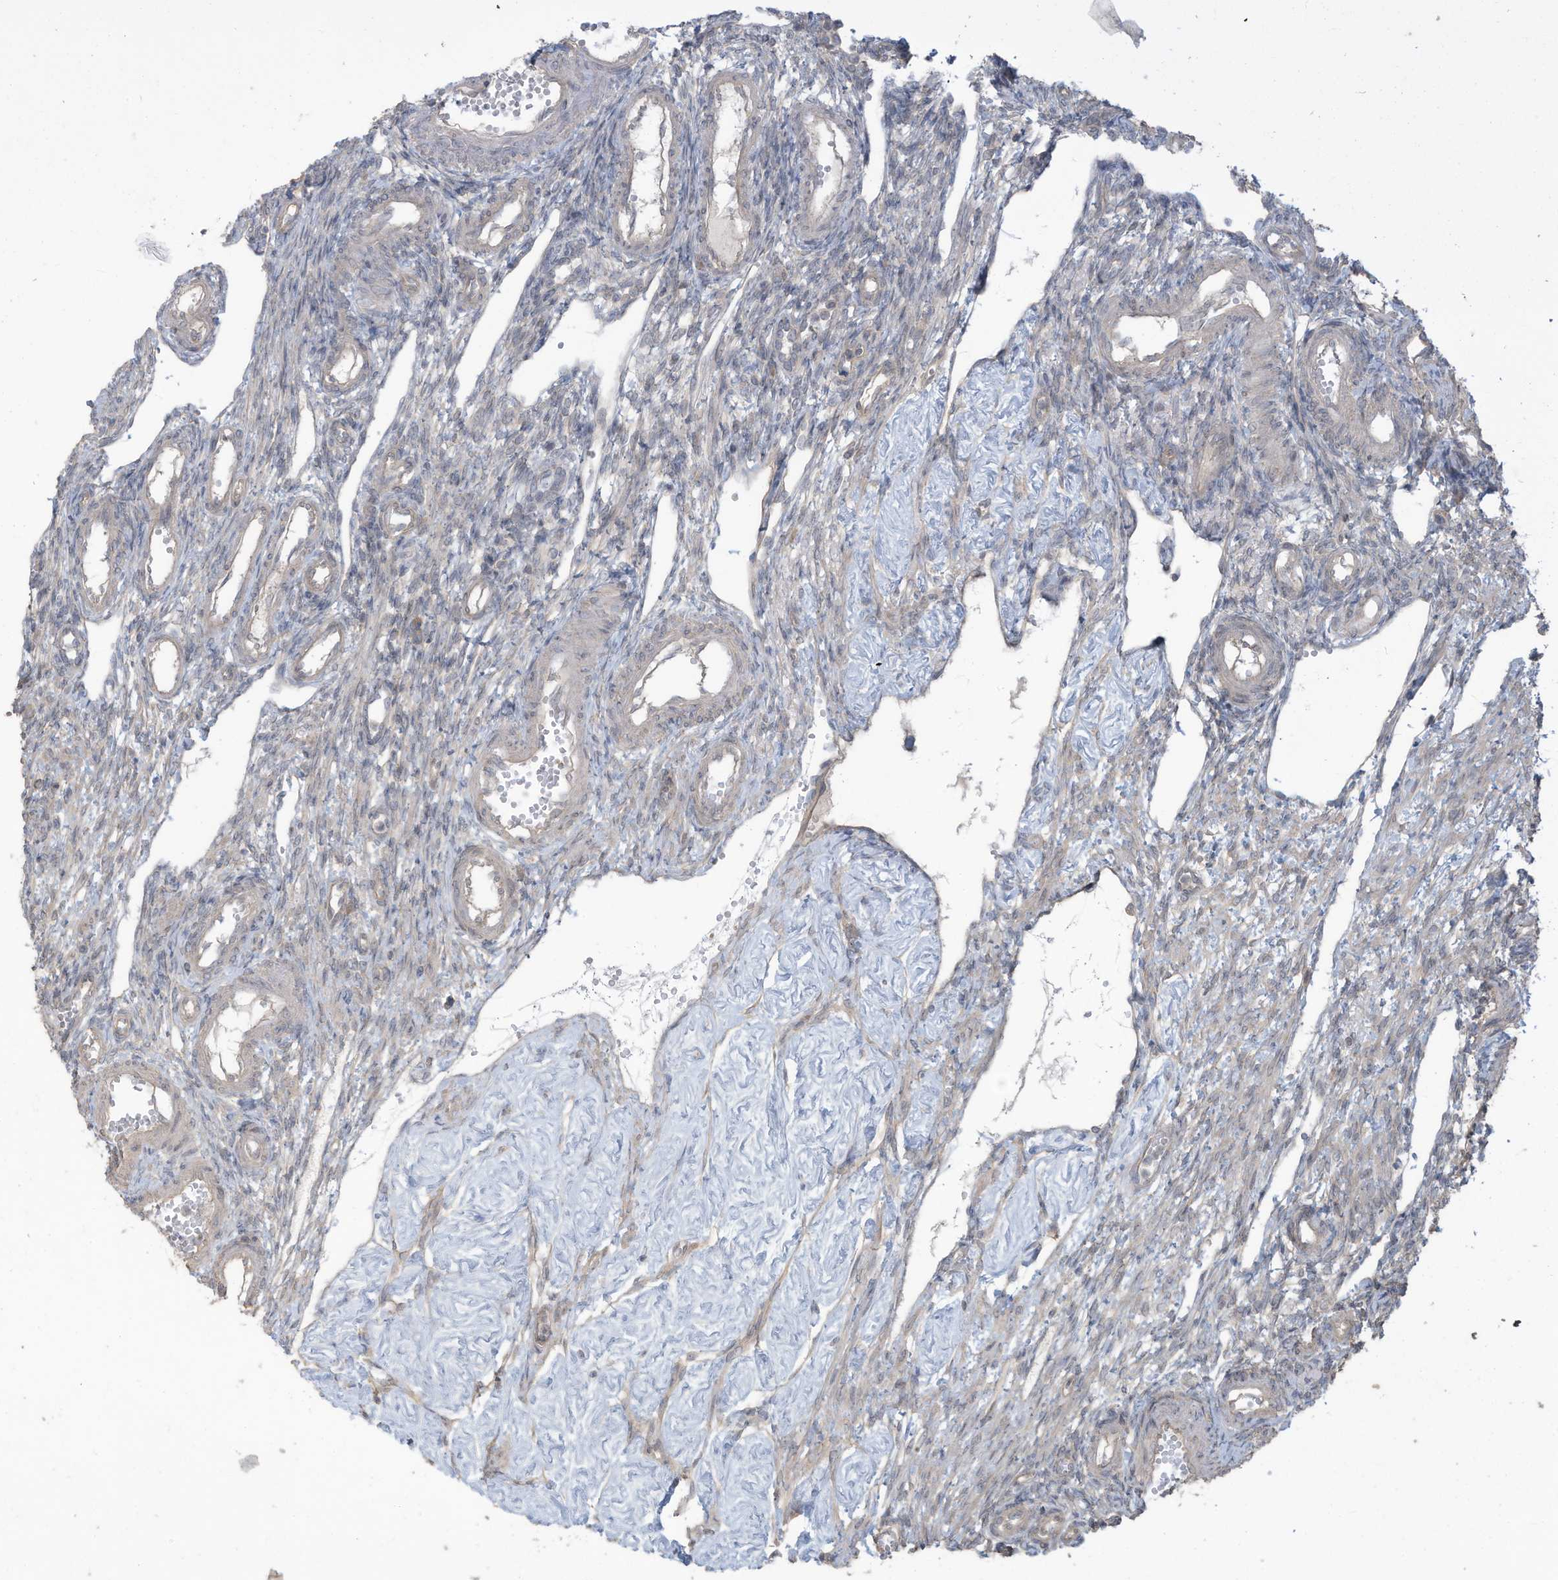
{"staining": {"intensity": "negative", "quantity": "none", "location": "none"}, "tissue": "ovary", "cell_type": "Ovarian stroma cells", "image_type": "normal", "snomed": [{"axis": "morphology", "description": "Normal tissue, NOS"}, {"axis": "morphology", "description": "Cyst, NOS"}, {"axis": "topography", "description": "Ovary"}], "caption": "This is an immunohistochemistry (IHC) photomicrograph of benign ovary. There is no positivity in ovarian stroma cells.", "gene": "MAGIX", "patient": {"sex": "female", "age": 33}}